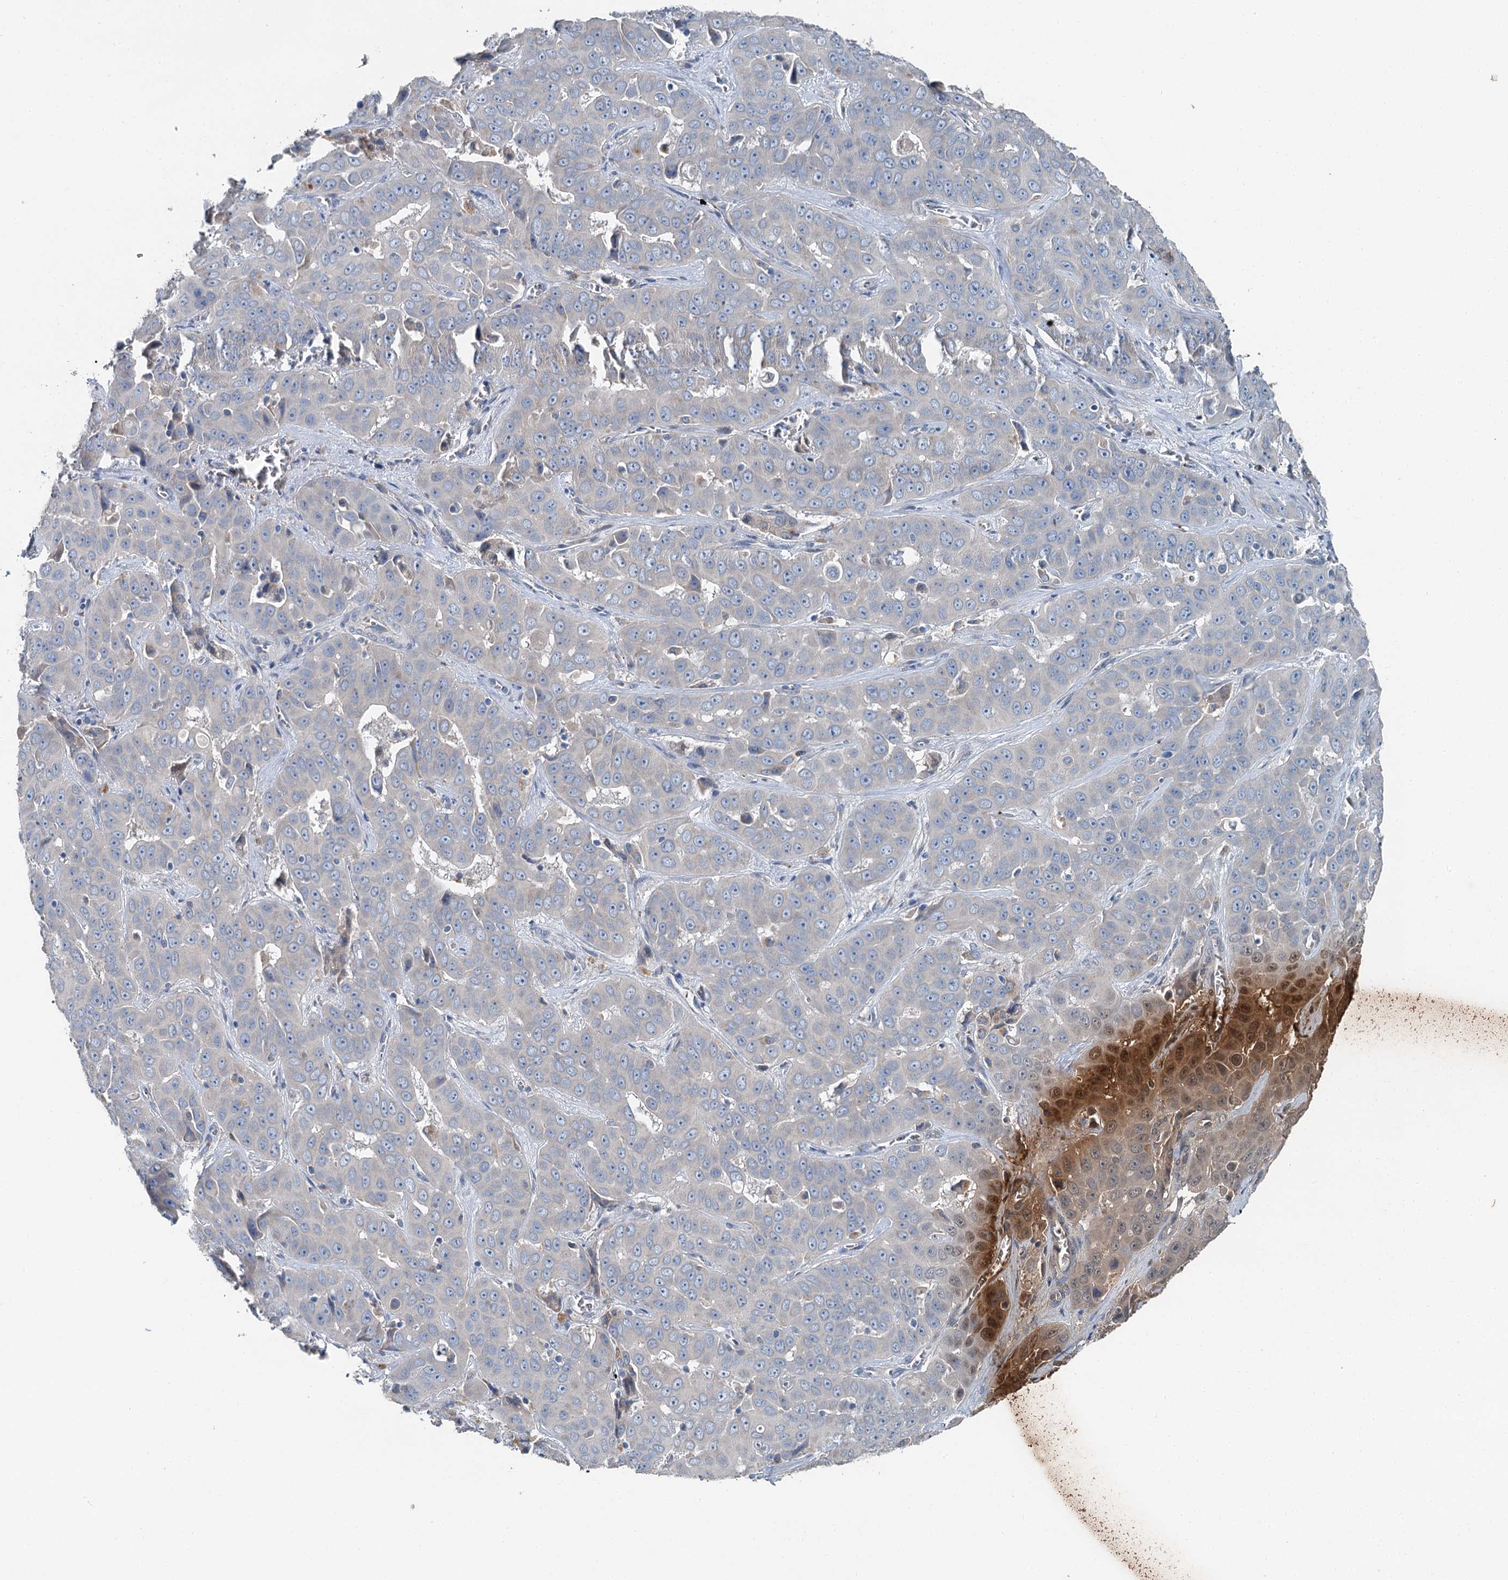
{"staining": {"intensity": "negative", "quantity": "none", "location": "none"}, "tissue": "liver cancer", "cell_type": "Tumor cells", "image_type": "cancer", "snomed": [{"axis": "morphology", "description": "Cholangiocarcinoma"}, {"axis": "topography", "description": "Liver"}], "caption": "Immunohistochemistry histopathology image of human liver cancer stained for a protein (brown), which shows no expression in tumor cells.", "gene": "C6orf120", "patient": {"sex": "female", "age": 52}}